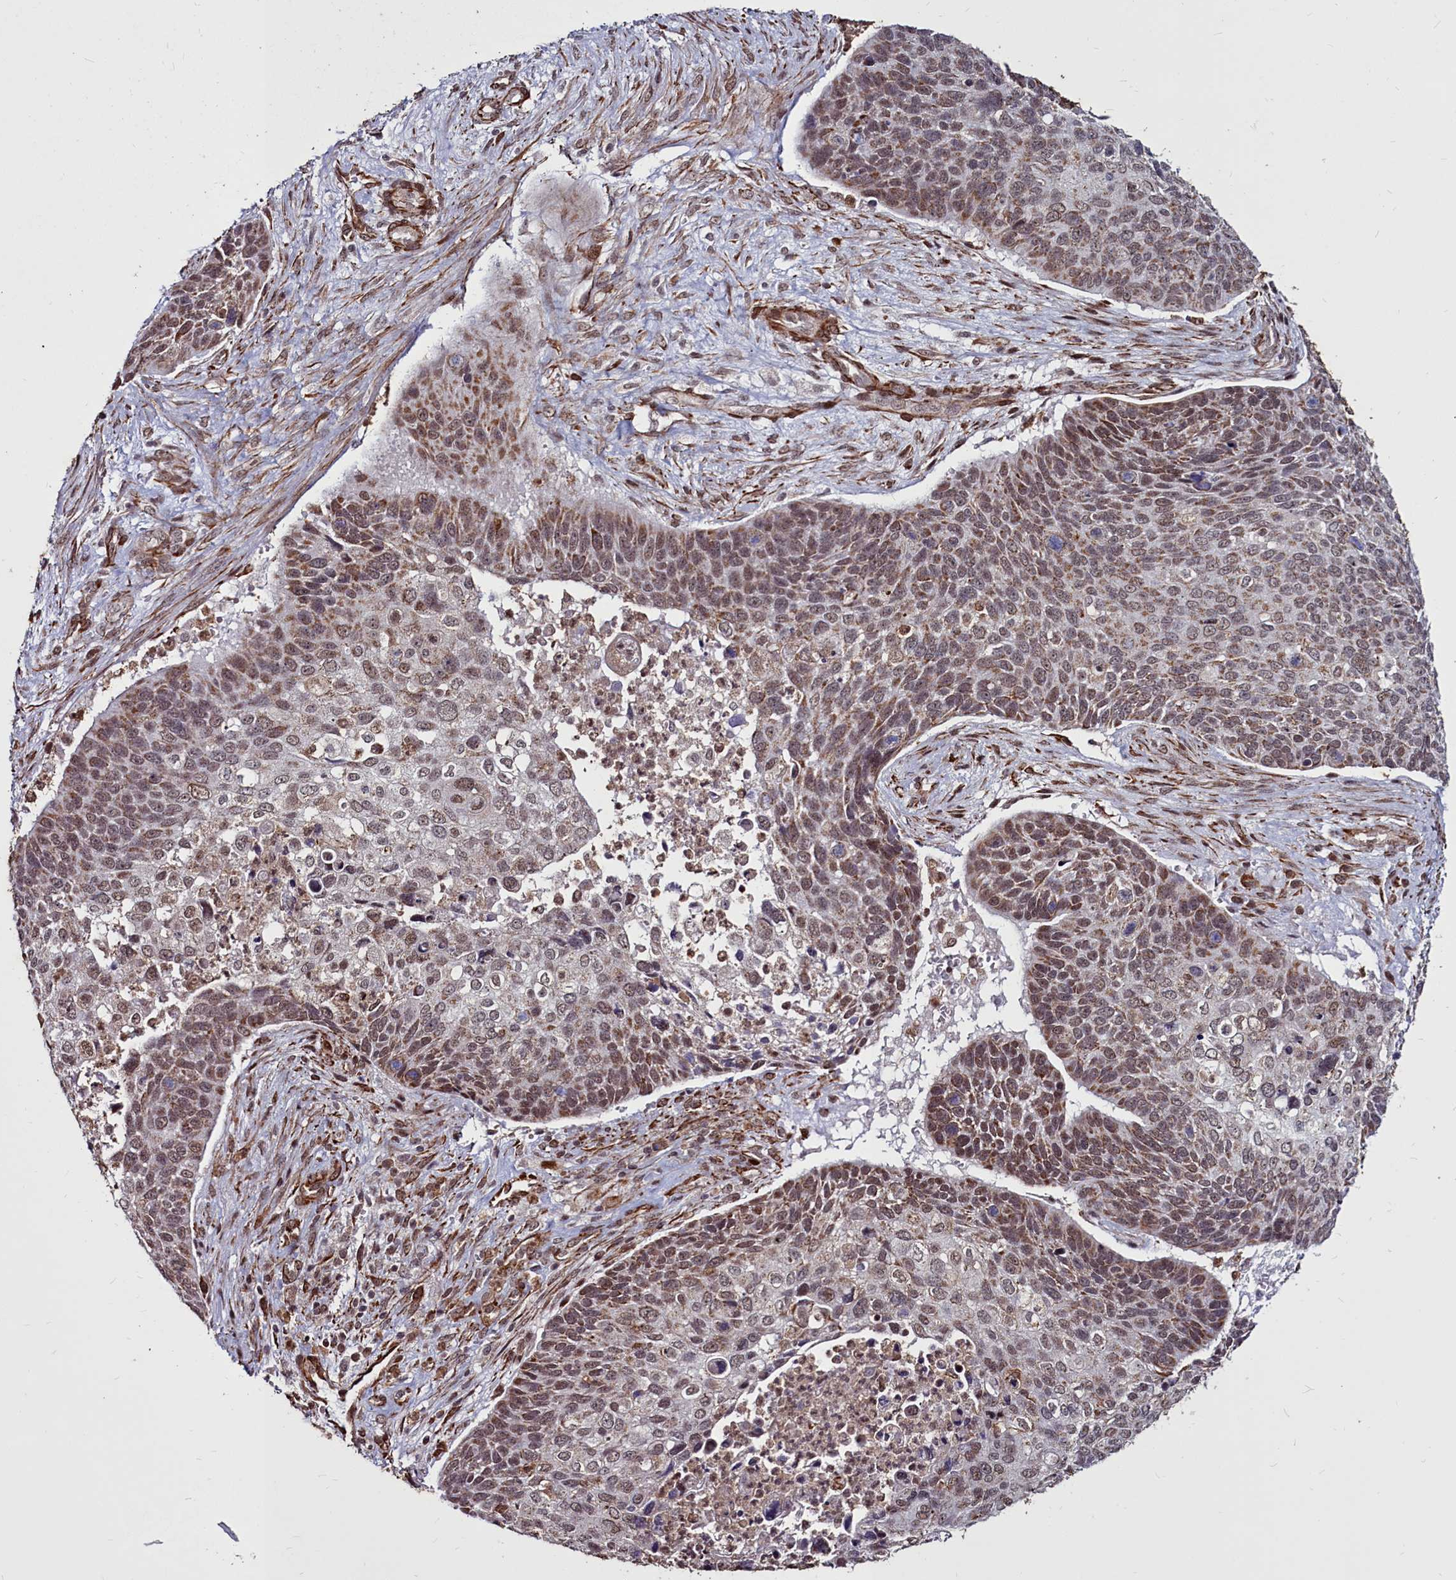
{"staining": {"intensity": "moderate", "quantity": ">75%", "location": "nuclear"}, "tissue": "skin cancer", "cell_type": "Tumor cells", "image_type": "cancer", "snomed": [{"axis": "morphology", "description": "Basal cell carcinoma"}, {"axis": "topography", "description": "Skin"}], "caption": "Skin basal cell carcinoma was stained to show a protein in brown. There is medium levels of moderate nuclear positivity in about >75% of tumor cells. The protein is stained brown, and the nuclei are stained in blue (DAB IHC with brightfield microscopy, high magnification).", "gene": "CLK3", "patient": {"sex": "female", "age": 74}}